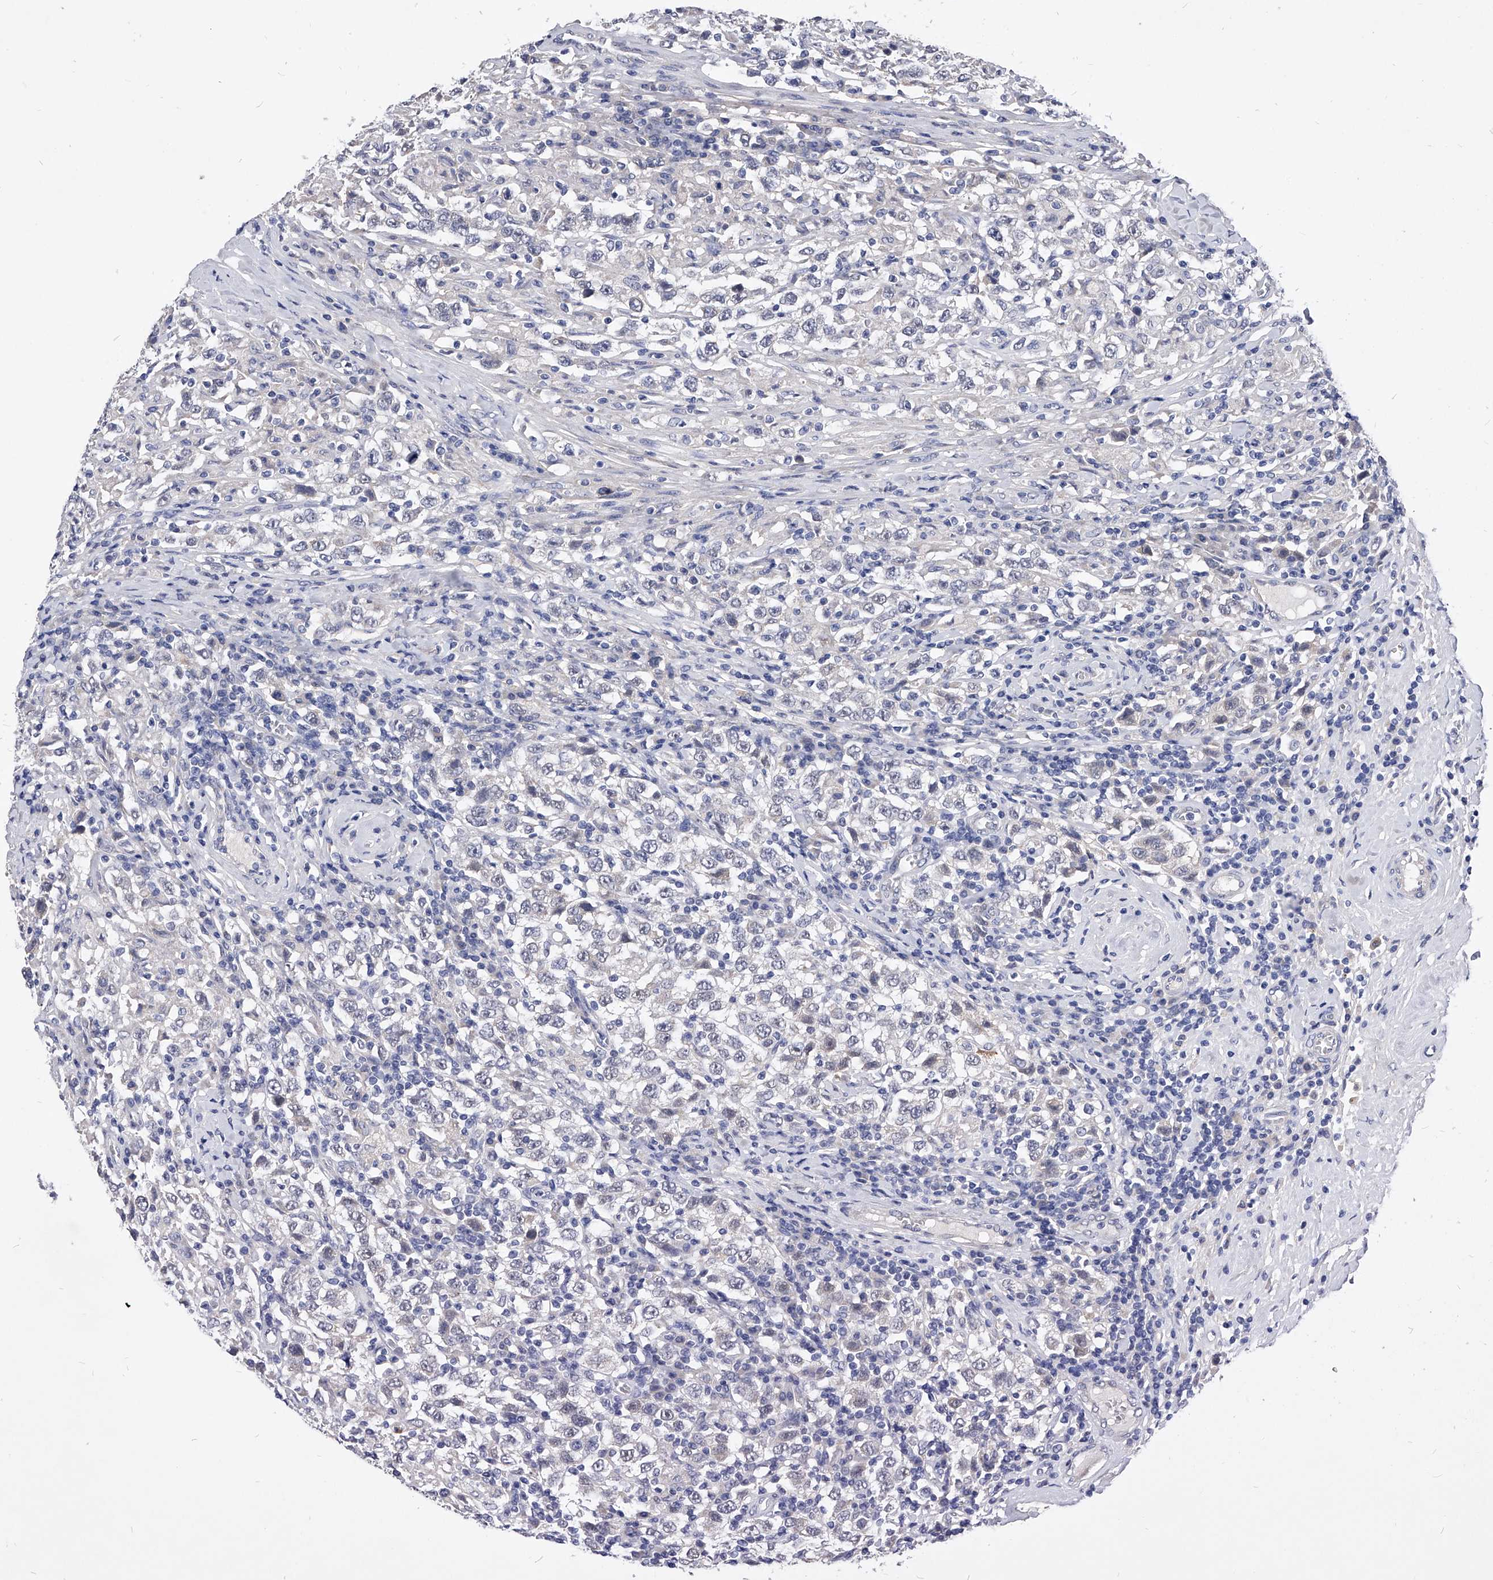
{"staining": {"intensity": "negative", "quantity": "none", "location": "none"}, "tissue": "testis cancer", "cell_type": "Tumor cells", "image_type": "cancer", "snomed": [{"axis": "morphology", "description": "Seminoma, NOS"}, {"axis": "topography", "description": "Testis"}], "caption": "Immunohistochemistry (IHC) micrograph of testis seminoma stained for a protein (brown), which reveals no positivity in tumor cells. (Immunohistochemistry, brightfield microscopy, high magnification).", "gene": "ZNF529", "patient": {"sex": "male", "age": 41}}